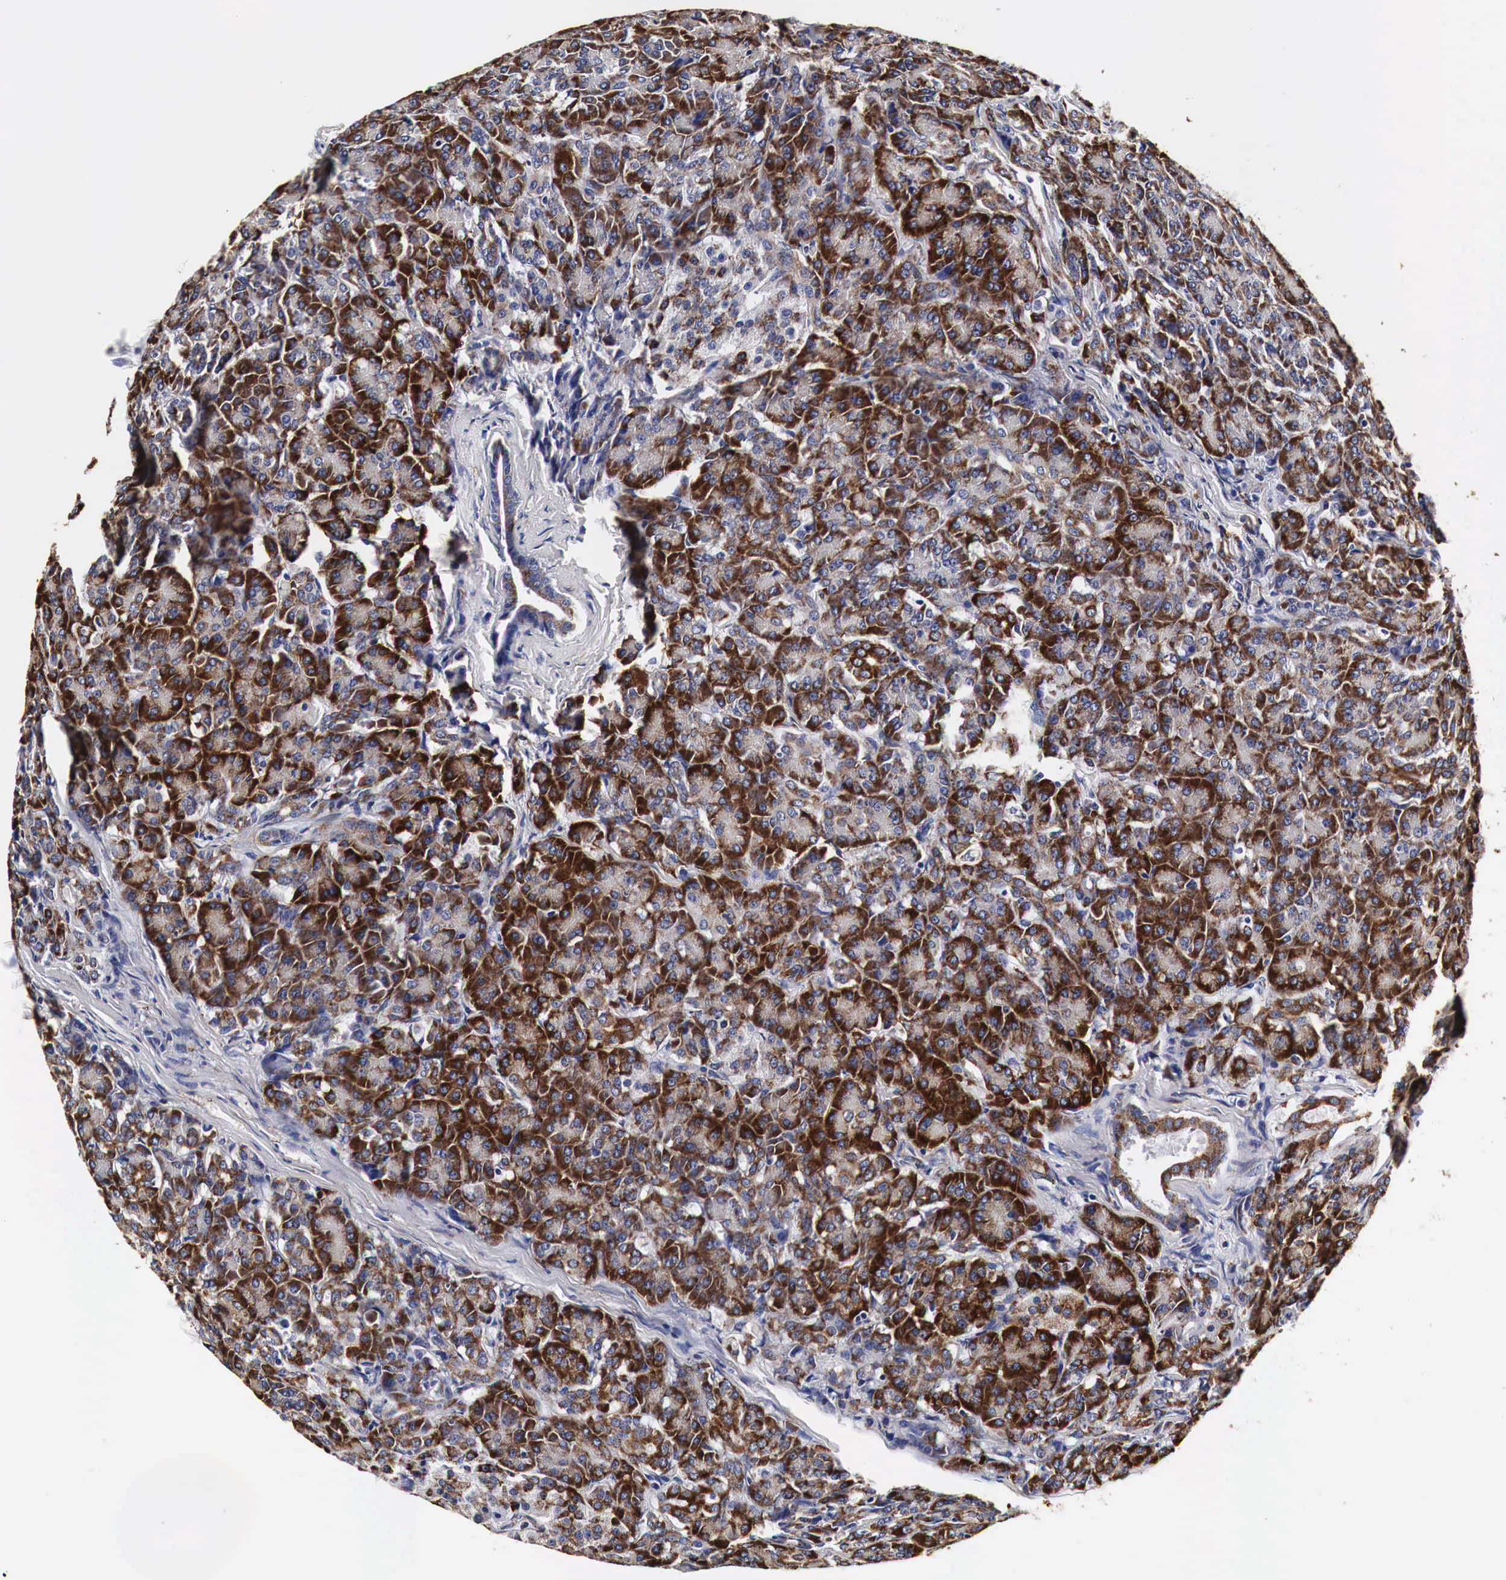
{"staining": {"intensity": "strong", "quantity": ">75%", "location": "cytoplasmic/membranous"}, "tissue": "pancreas", "cell_type": "Exocrine glandular cells", "image_type": "normal", "snomed": [{"axis": "morphology", "description": "Normal tissue, NOS"}, {"axis": "topography", "description": "Lymph node"}, {"axis": "topography", "description": "Pancreas"}], "caption": "Unremarkable pancreas exhibits strong cytoplasmic/membranous expression in about >75% of exocrine glandular cells, visualized by immunohistochemistry.", "gene": "CKAP4", "patient": {"sex": "male", "age": 59}}